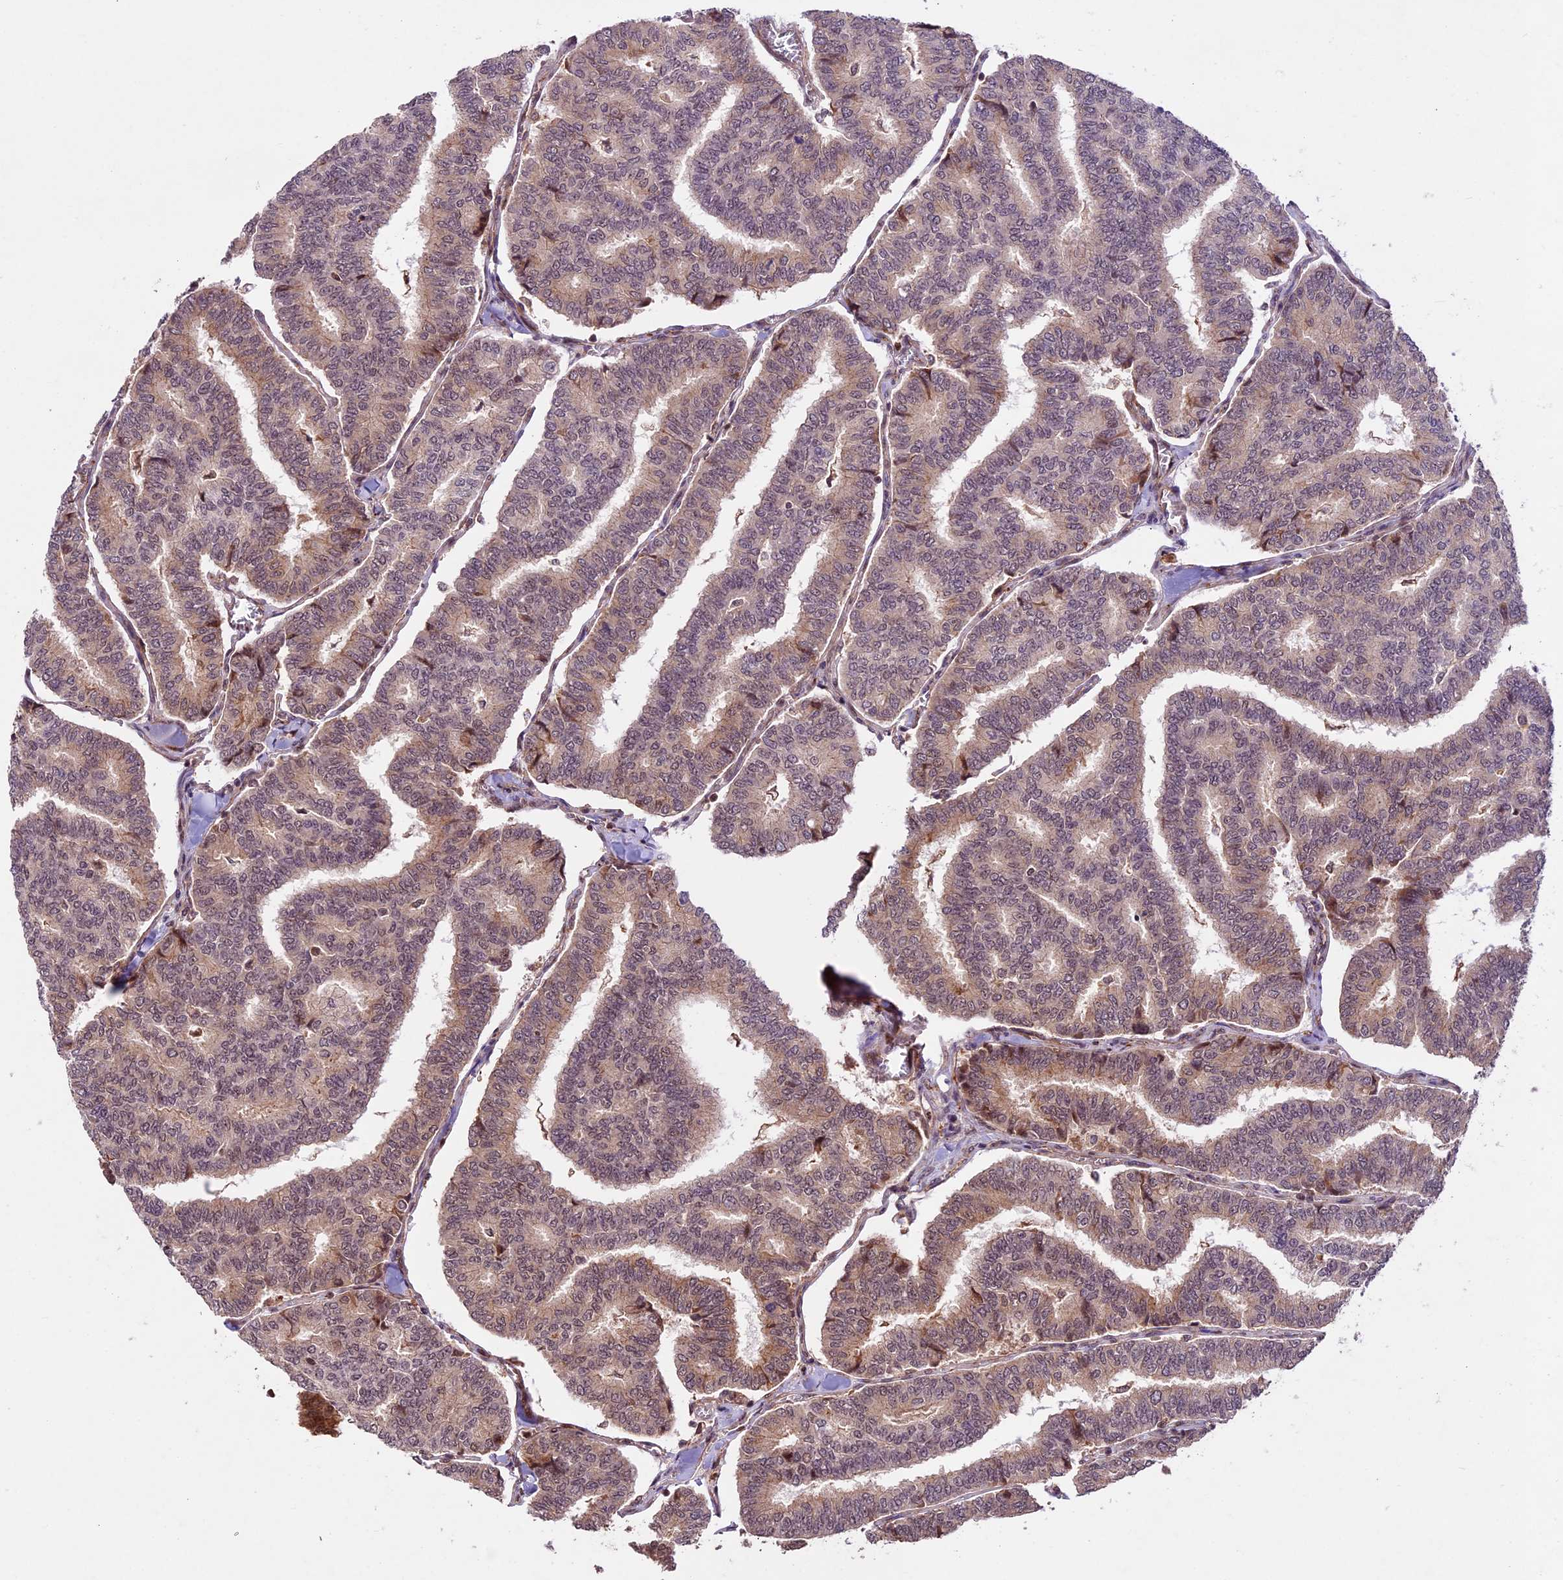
{"staining": {"intensity": "moderate", "quantity": "<25%", "location": "nuclear"}, "tissue": "thyroid cancer", "cell_type": "Tumor cells", "image_type": "cancer", "snomed": [{"axis": "morphology", "description": "Papillary adenocarcinoma, NOS"}, {"axis": "topography", "description": "Thyroid gland"}], "caption": "Brown immunohistochemical staining in human thyroid cancer (papillary adenocarcinoma) displays moderate nuclear expression in approximately <25% of tumor cells. The staining is performed using DAB (3,3'-diaminobenzidine) brown chromogen to label protein expression. The nuclei are counter-stained blue using hematoxylin.", "gene": "DHX38", "patient": {"sex": "female", "age": 35}}